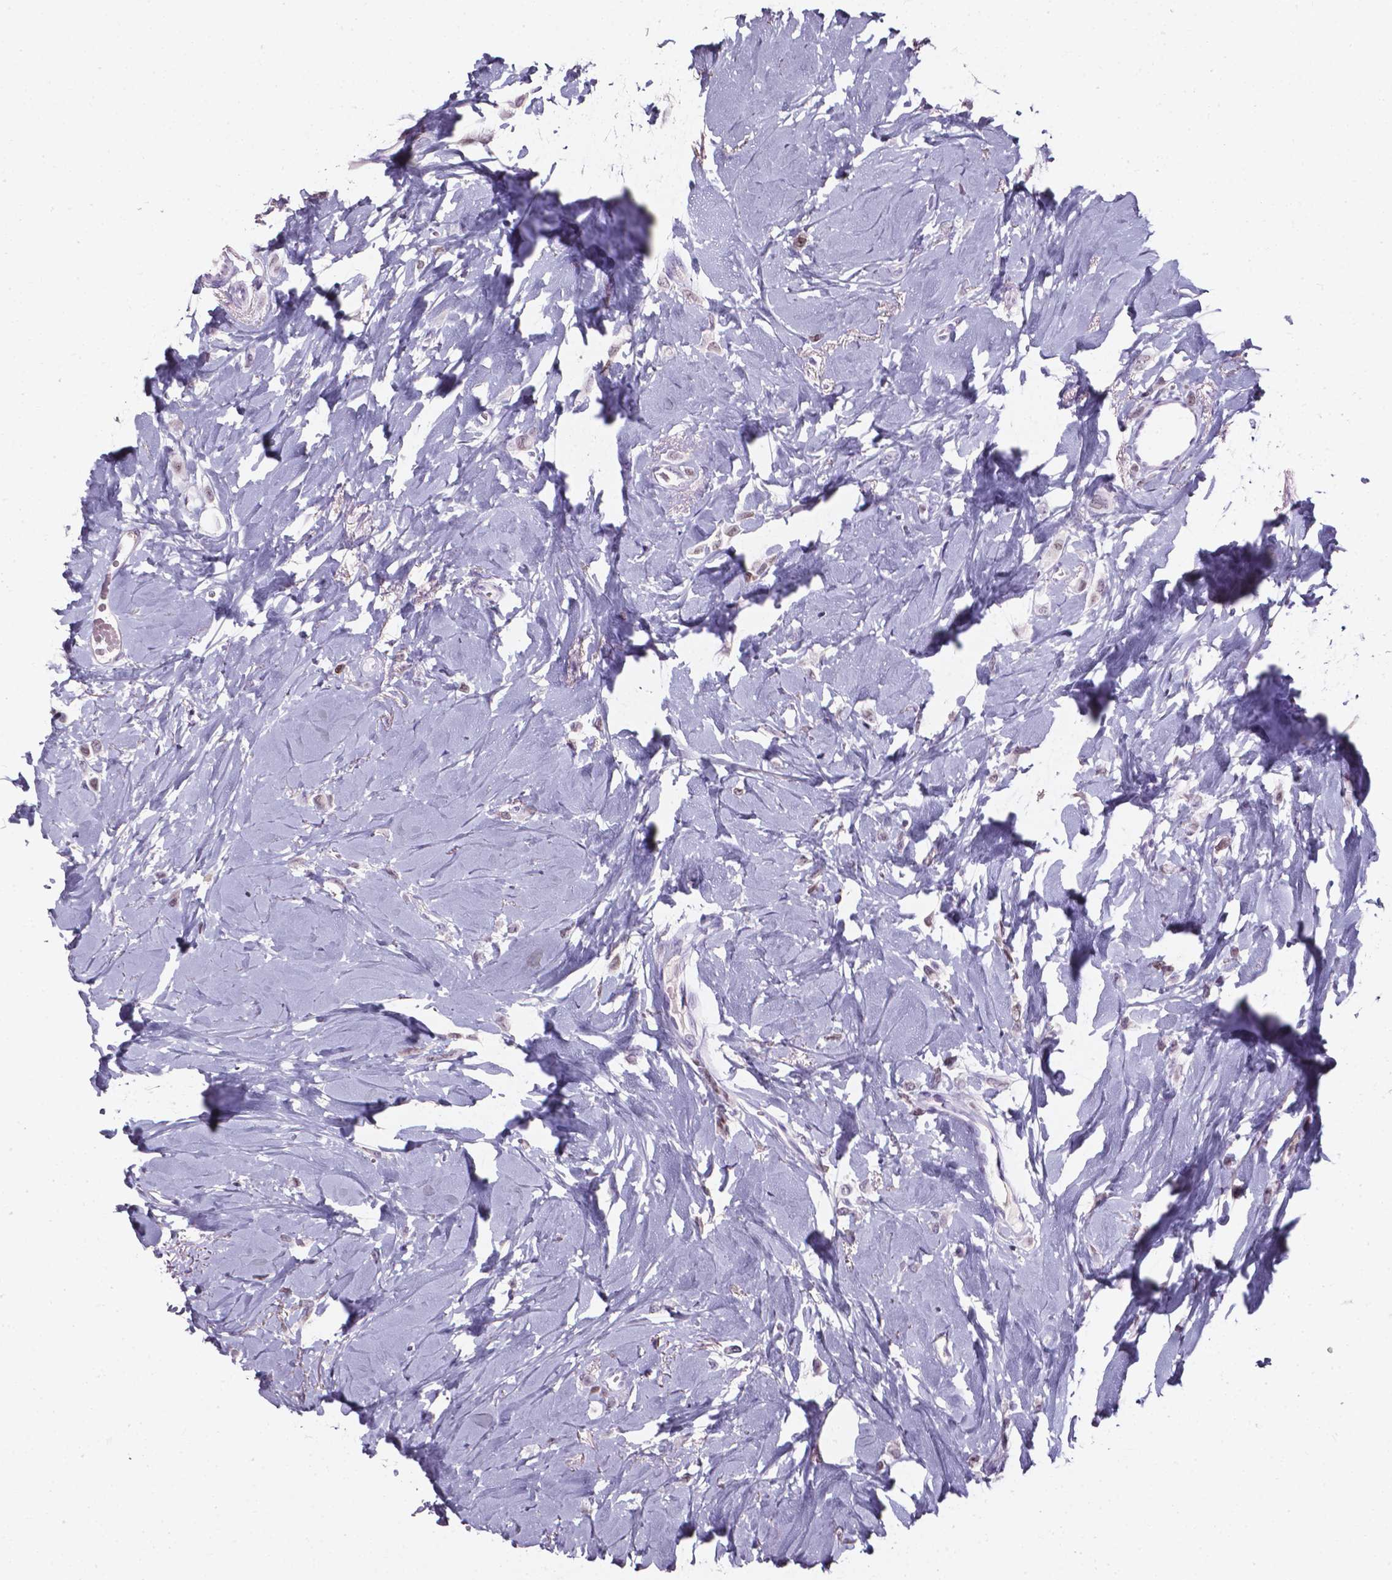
{"staining": {"intensity": "negative", "quantity": "none", "location": "none"}, "tissue": "breast cancer", "cell_type": "Tumor cells", "image_type": "cancer", "snomed": [{"axis": "morphology", "description": "Lobular carcinoma"}, {"axis": "topography", "description": "Breast"}], "caption": "Histopathology image shows no significant protein positivity in tumor cells of breast cancer (lobular carcinoma).", "gene": "AKR1B10", "patient": {"sex": "female", "age": 66}}